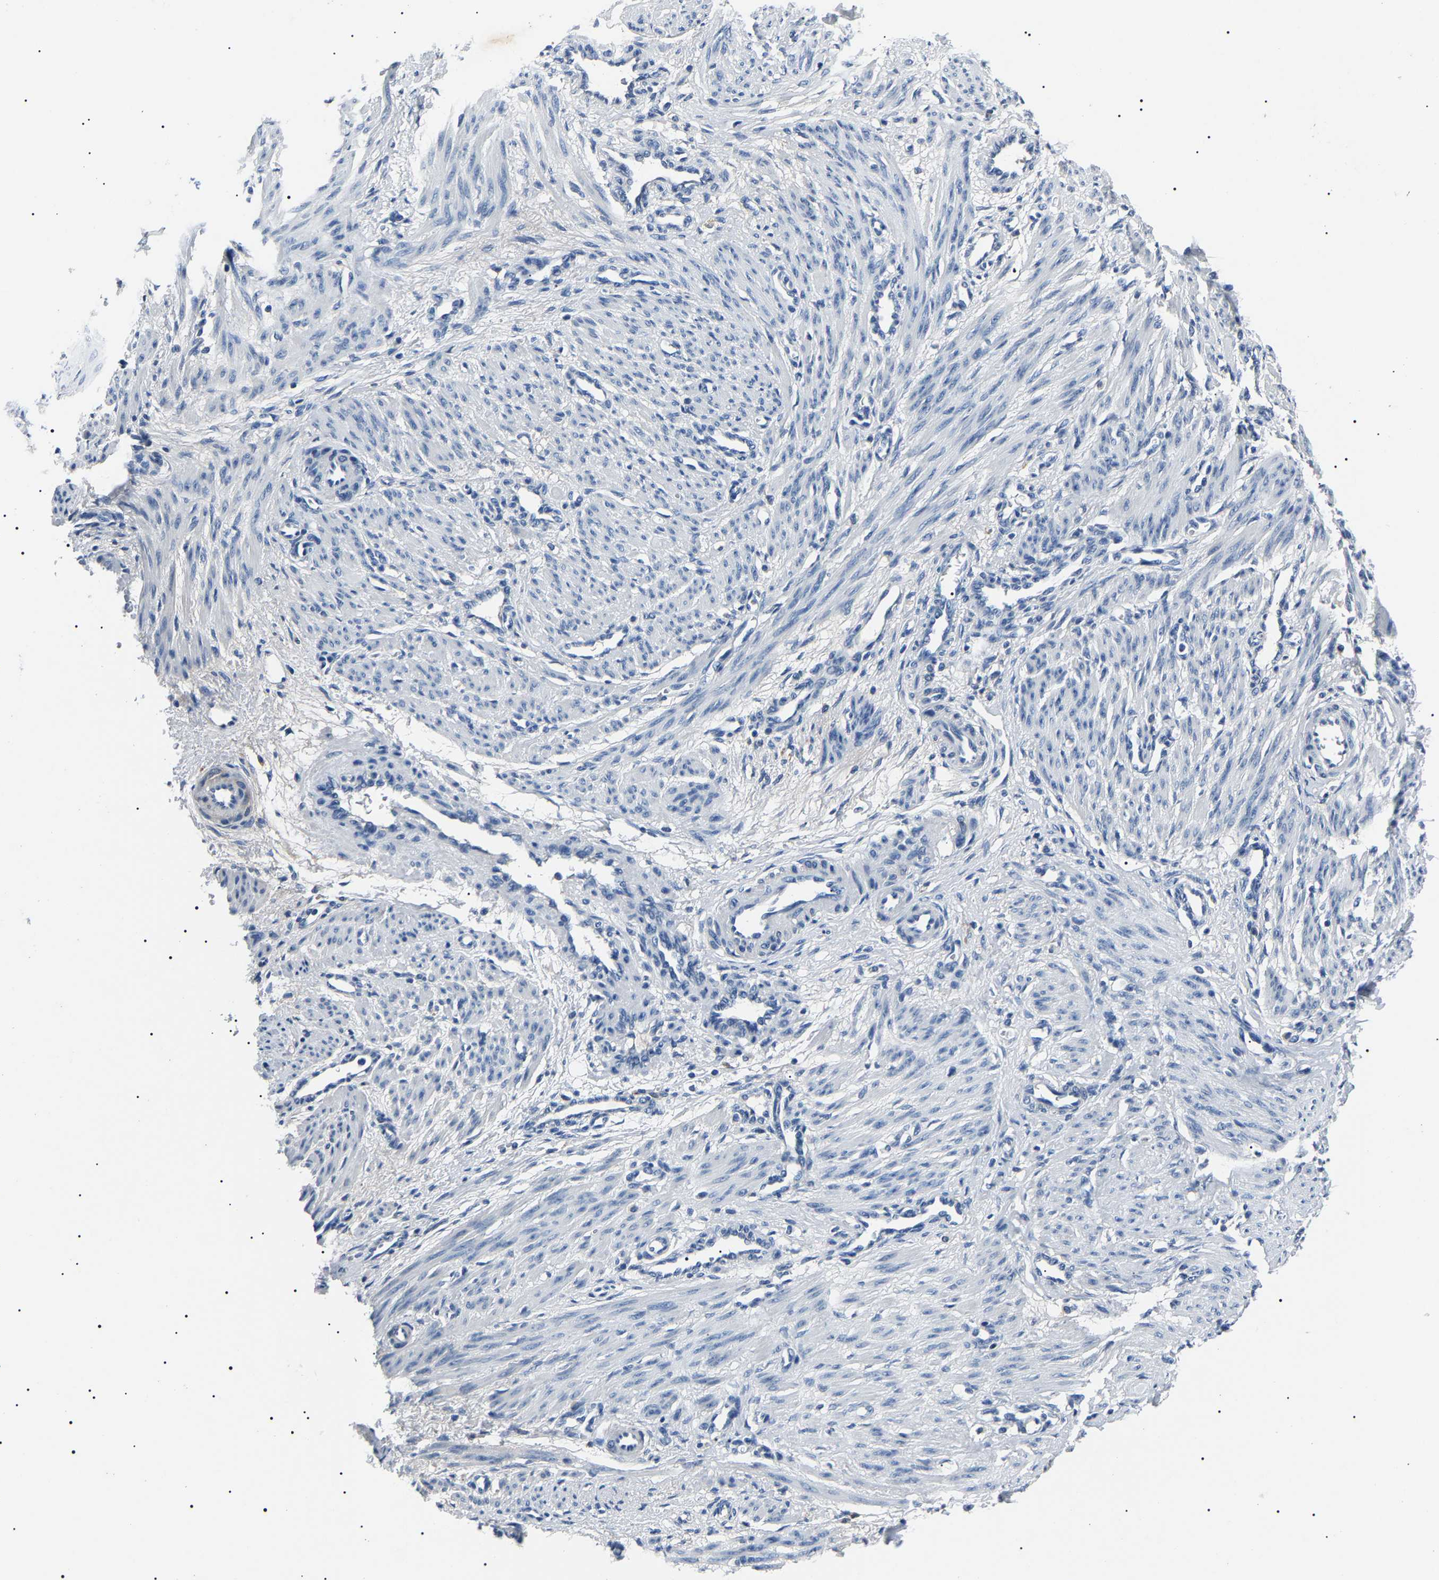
{"staining": {"intensity": "negative", "quantity": "none", "location": "none"}, "tissue": "smooth muscle", "cell_type": "Smooth muscle cells", "image_type": "normal", "snomed": [{"axis": "morphology", "description": "Normal tissue, NOS"}, {"axis": "topography", "description": "Endometrium"}], "caption": "High power microscopy histopathology image of an IHC photomicrograph of benign smooth muscle, revealing no significant expression in smooth muscle cells. (Brightfield microscopy of DAB immunohistochemistry (IHC) at high magnification).", "gene": "KLK15", "patient": {"sex": "female", "age": 33}}